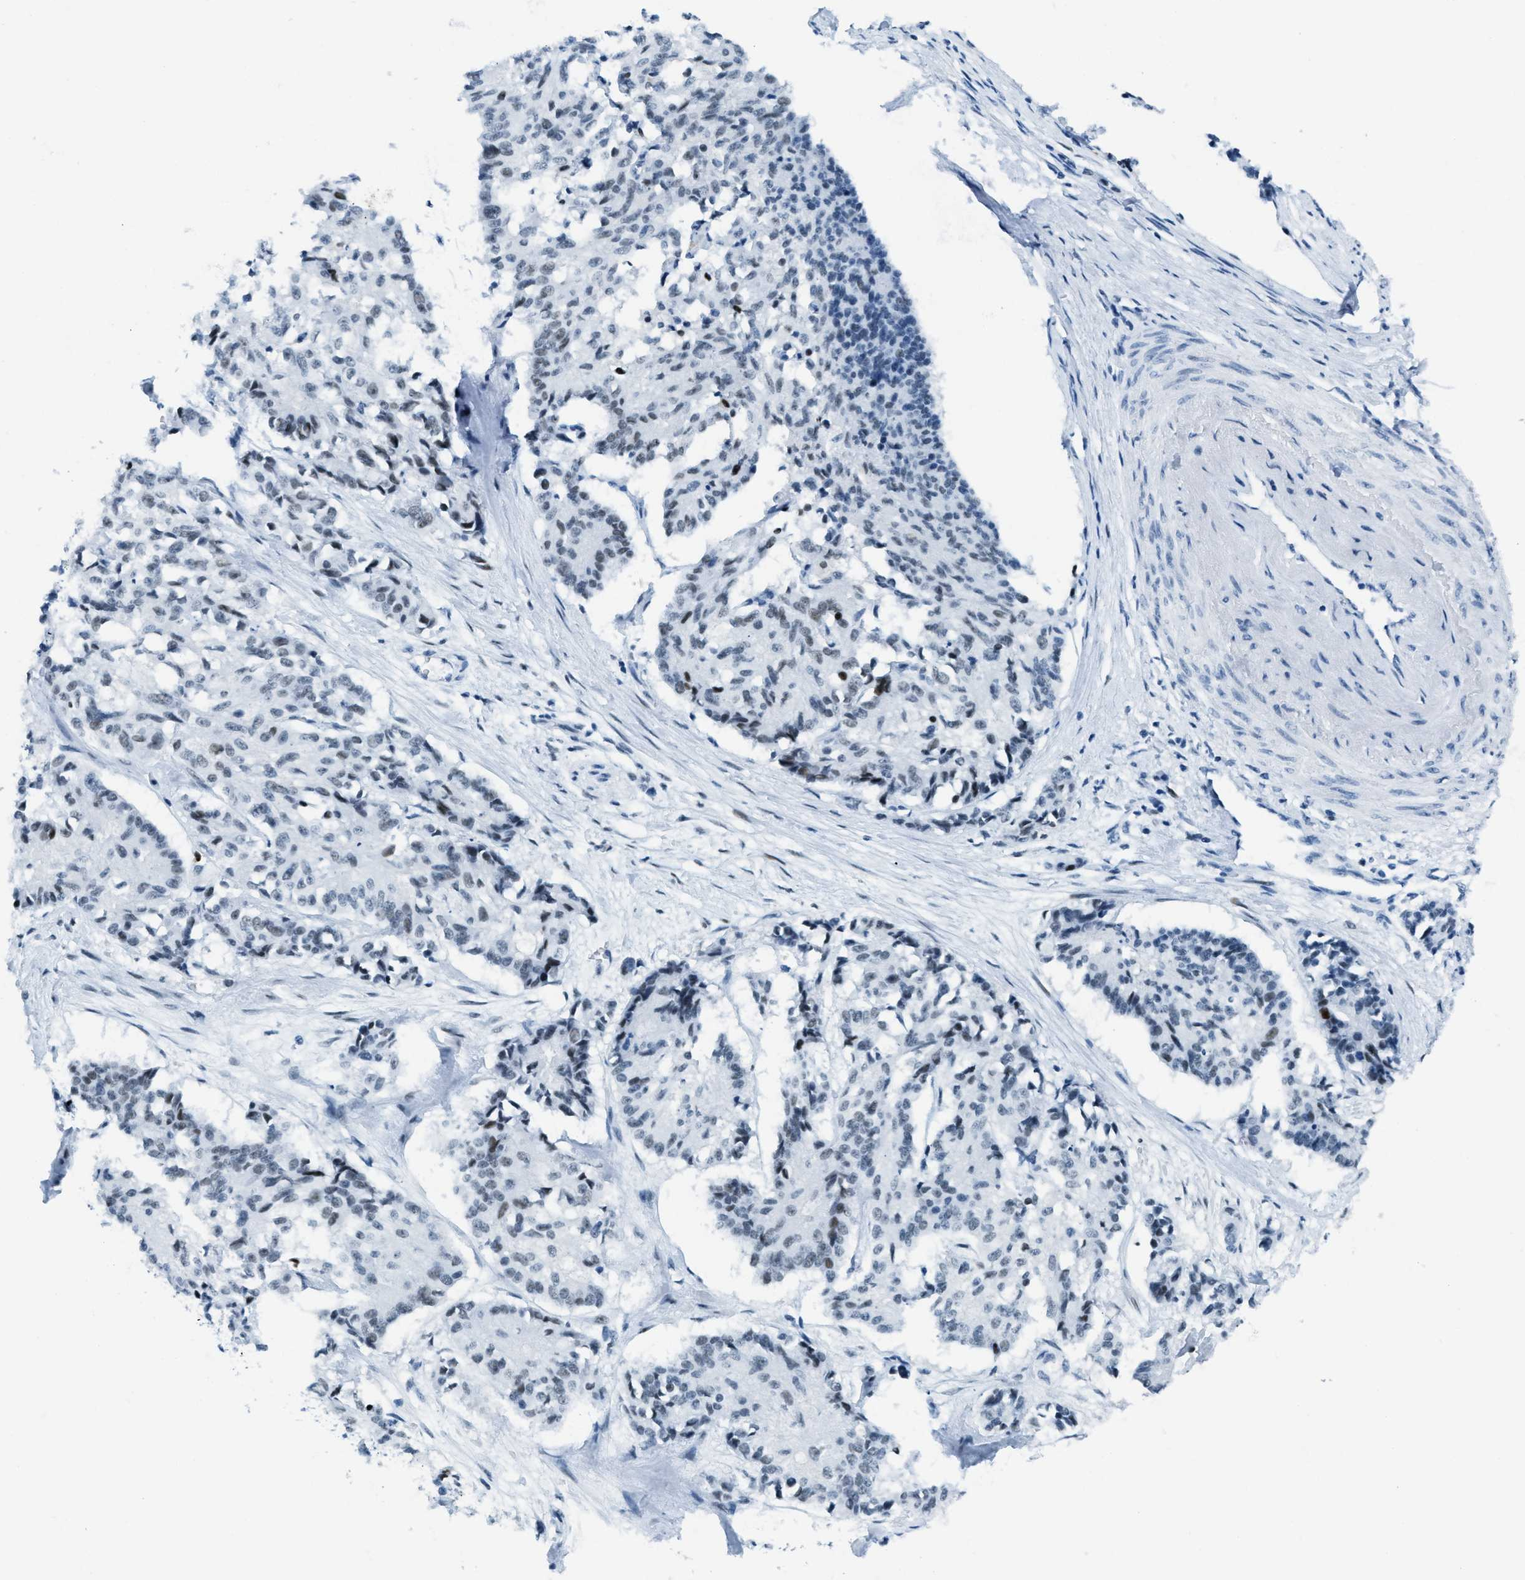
{"staining": {"intensity": "weak", "quantity": "<25%", "location": "nuclear"}, "tissue": "cervical cancer", "cell_type": "Tumor cells", "image_type": "cancer", "snomed": [{"axis": "morphology", "description": "Squamous cell carcinoma, NOS"}, {"axis": "topography", "description": "Cervix"}], "caption": "There is no significant staining in tumor cells of cervical squamous cell carcinoma.", "gene": "PLA2G2A", "patient": {"sex": "female", "age": 35}}